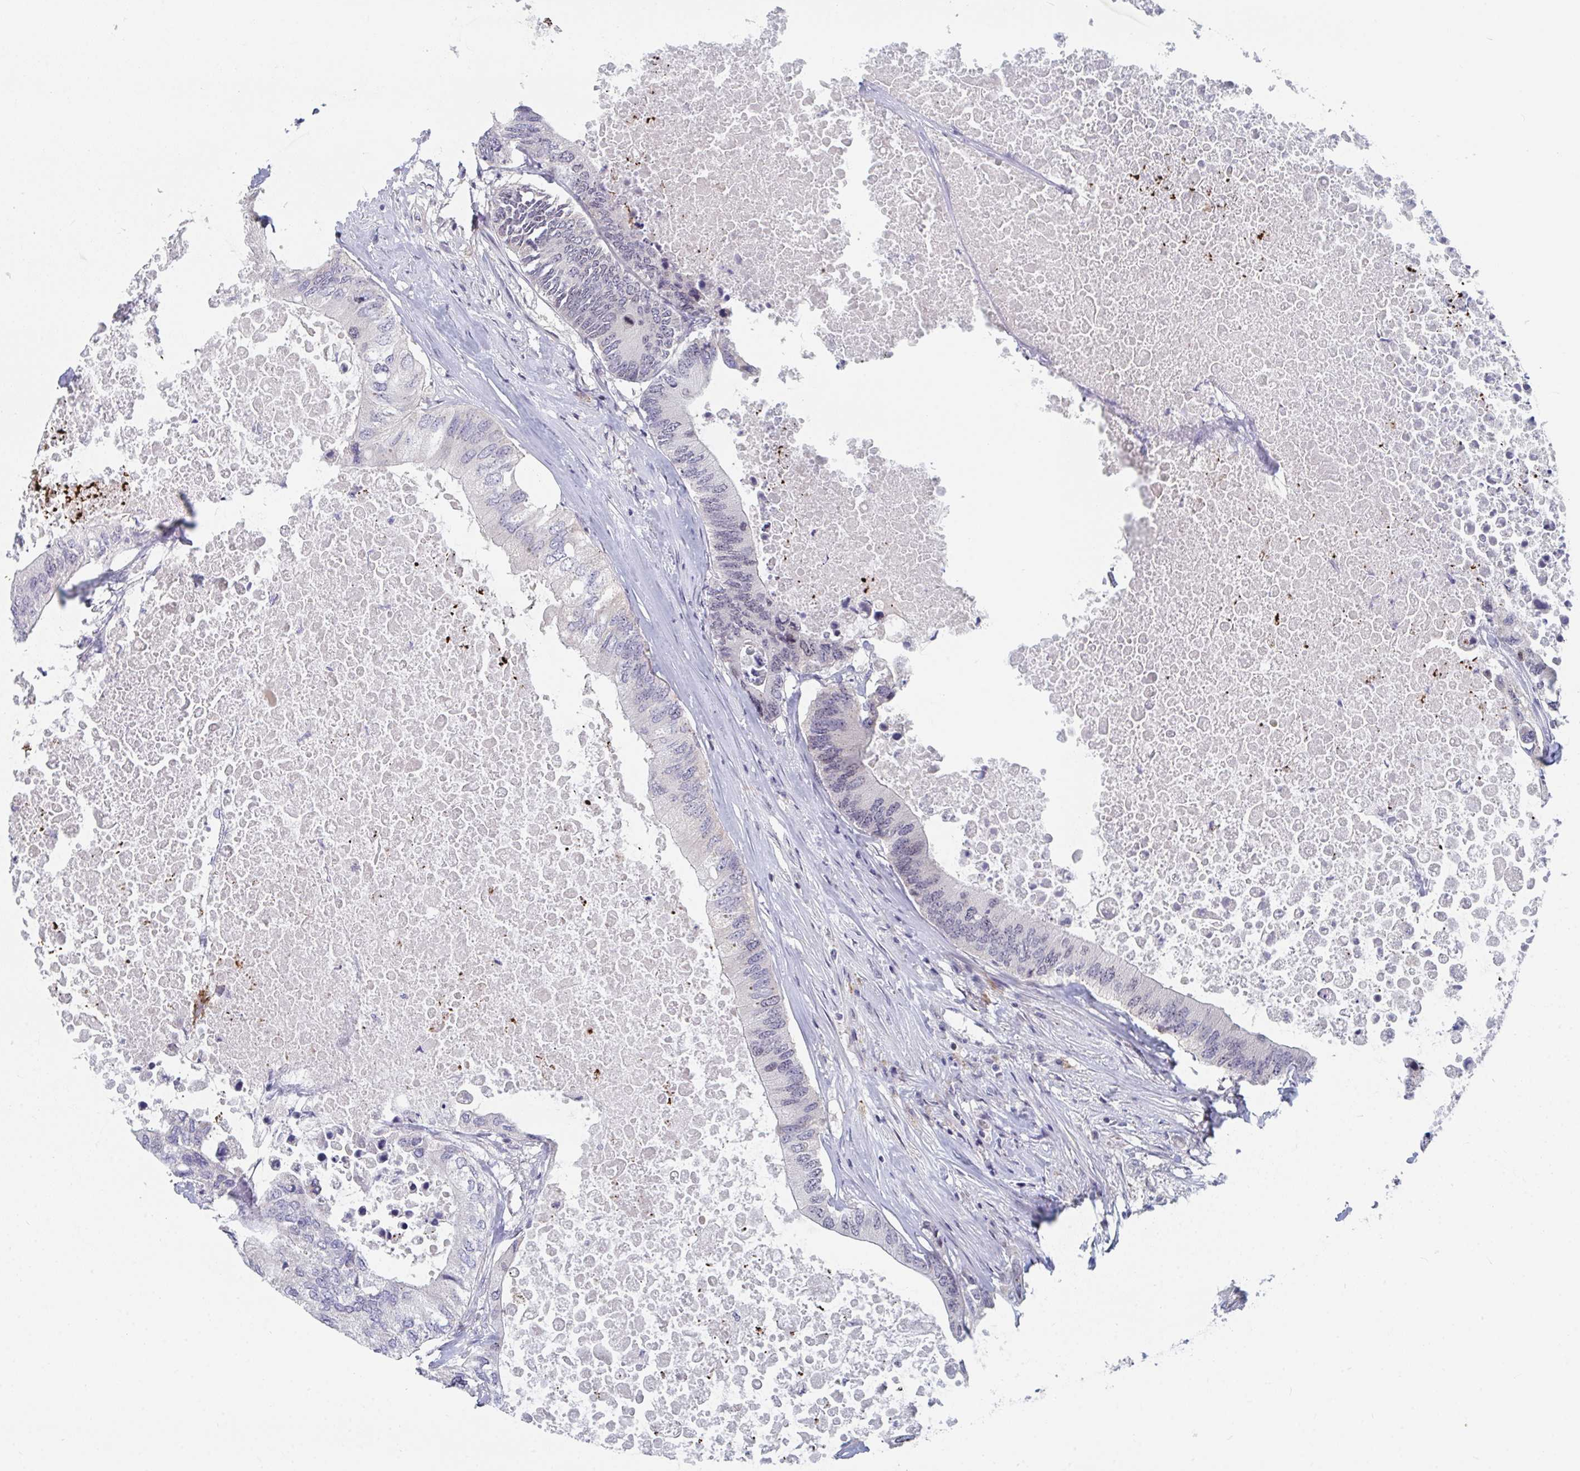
{"staining": {"intensity": "negative", "quantity": "none", "location": "none"}, "tissue": "colorectal cancer", "cell_type": "Tumor cells", "image_type": "cancer", "snomed": [{"axis": "morphology", "description": "Adenocarcinoma, NOS"}, {"axis": "topography", "description": "Colon"}], "caption": "The image demonstrates no staining of tumor cells in colorectal cancer.", "gene": "CENPT", "patient": {"sex": "male", "age": 71}}